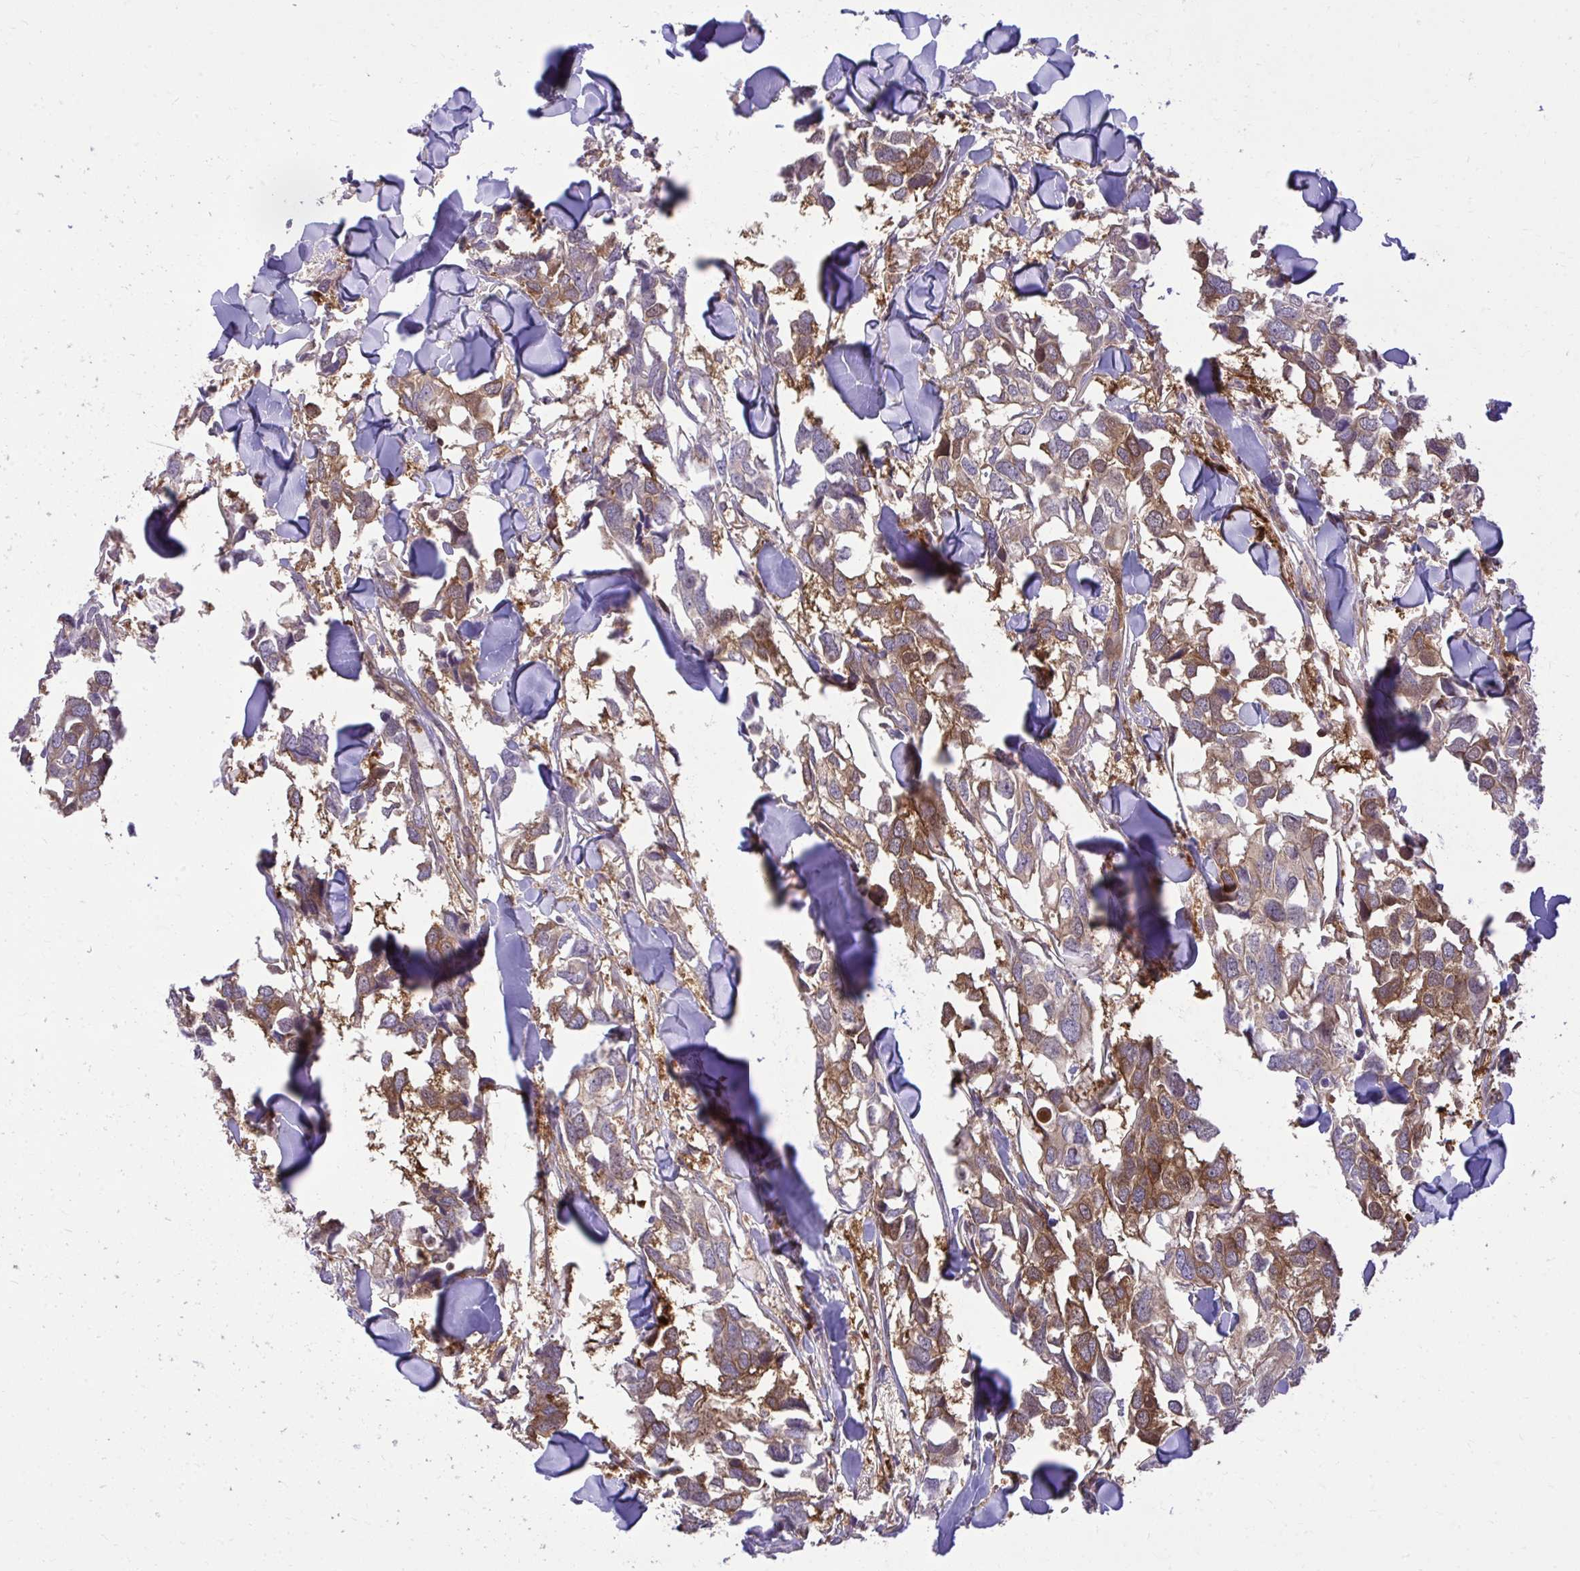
{"staining": {"intensity": "moderate", "quantity": "25%-75%", "location": "cytoplasmic/membranous"}, "tissue": "breast cancer", "cell_type": "Tumor cells", "image_type": "cancer", "snomed": [{"axis": "morphology", "description": "Duct carcinoma"}, {"axis": "topography", "description": "Breast"}], "caption": "IHC micrograph of human breast infiltrating ductal carcinoma stained for a protein (brown), which exhibits medium levels of moderate cytoplasmic/membranous positivity in about 25%-75% of tumor cells.", "gene": "PPP5C", "patient": {"sex": "female", "age": 83}}